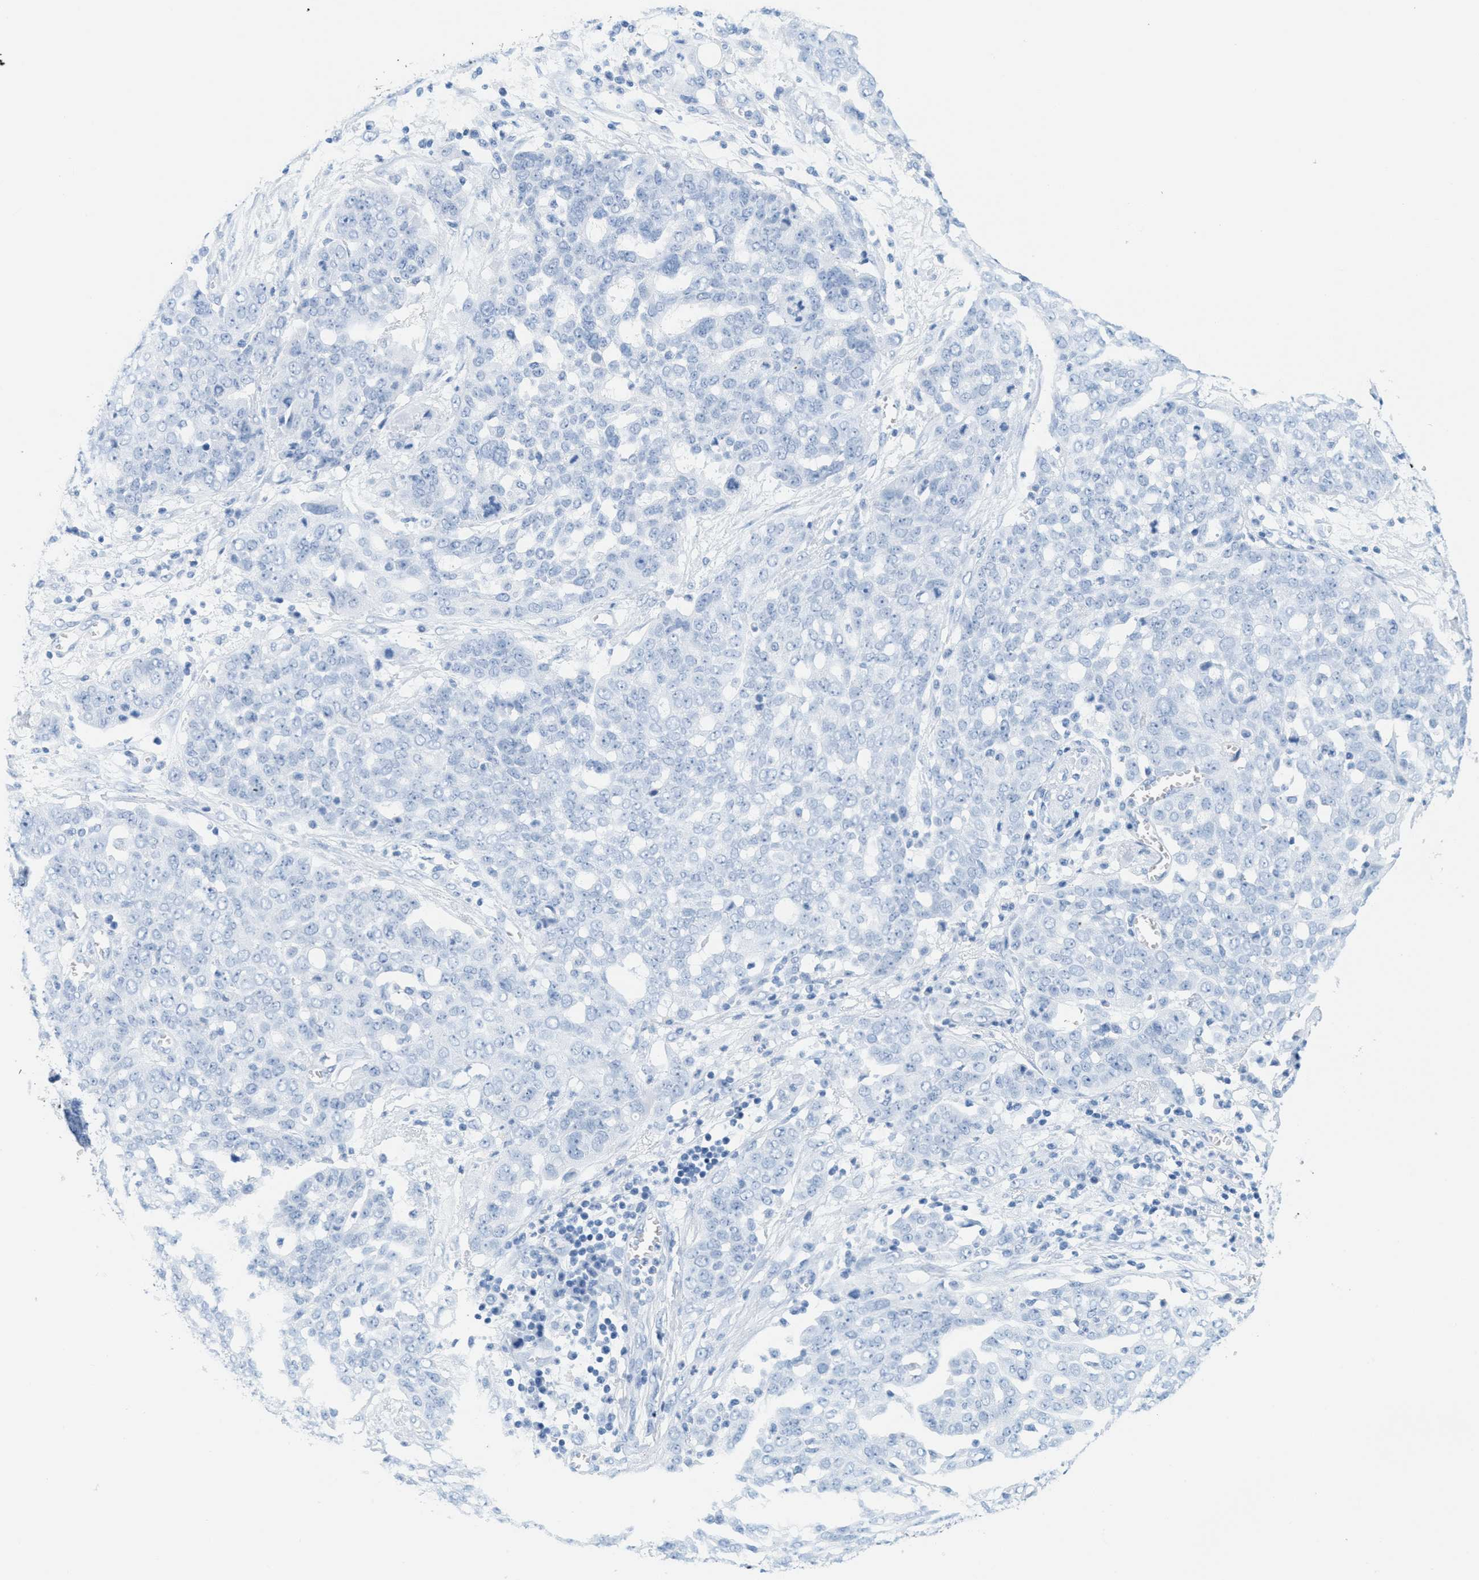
{"staining": {"intensity": "negative", "quantity": "none", "location": "none"}, "tissue": "ovarian cancer", "cell_type": "Tumor cells", "image_type": "cancer", "snomed": [{"axis": "morphology", "description": "Cystadenocarcinoma, serous, NOS"}, {"axis": "topography", "description": "Soft tissue"}, {"axis": "topography", "description": "Ovary"}], "caption": "A high-resolution histopathology image shows immunohistochemistry staining of ovarian serous cystadenocarcinoma, which reveals no significant positivity in tumor cells.", "gene": "GPM6A", "patient": {"sex": "female", "age": 57}}